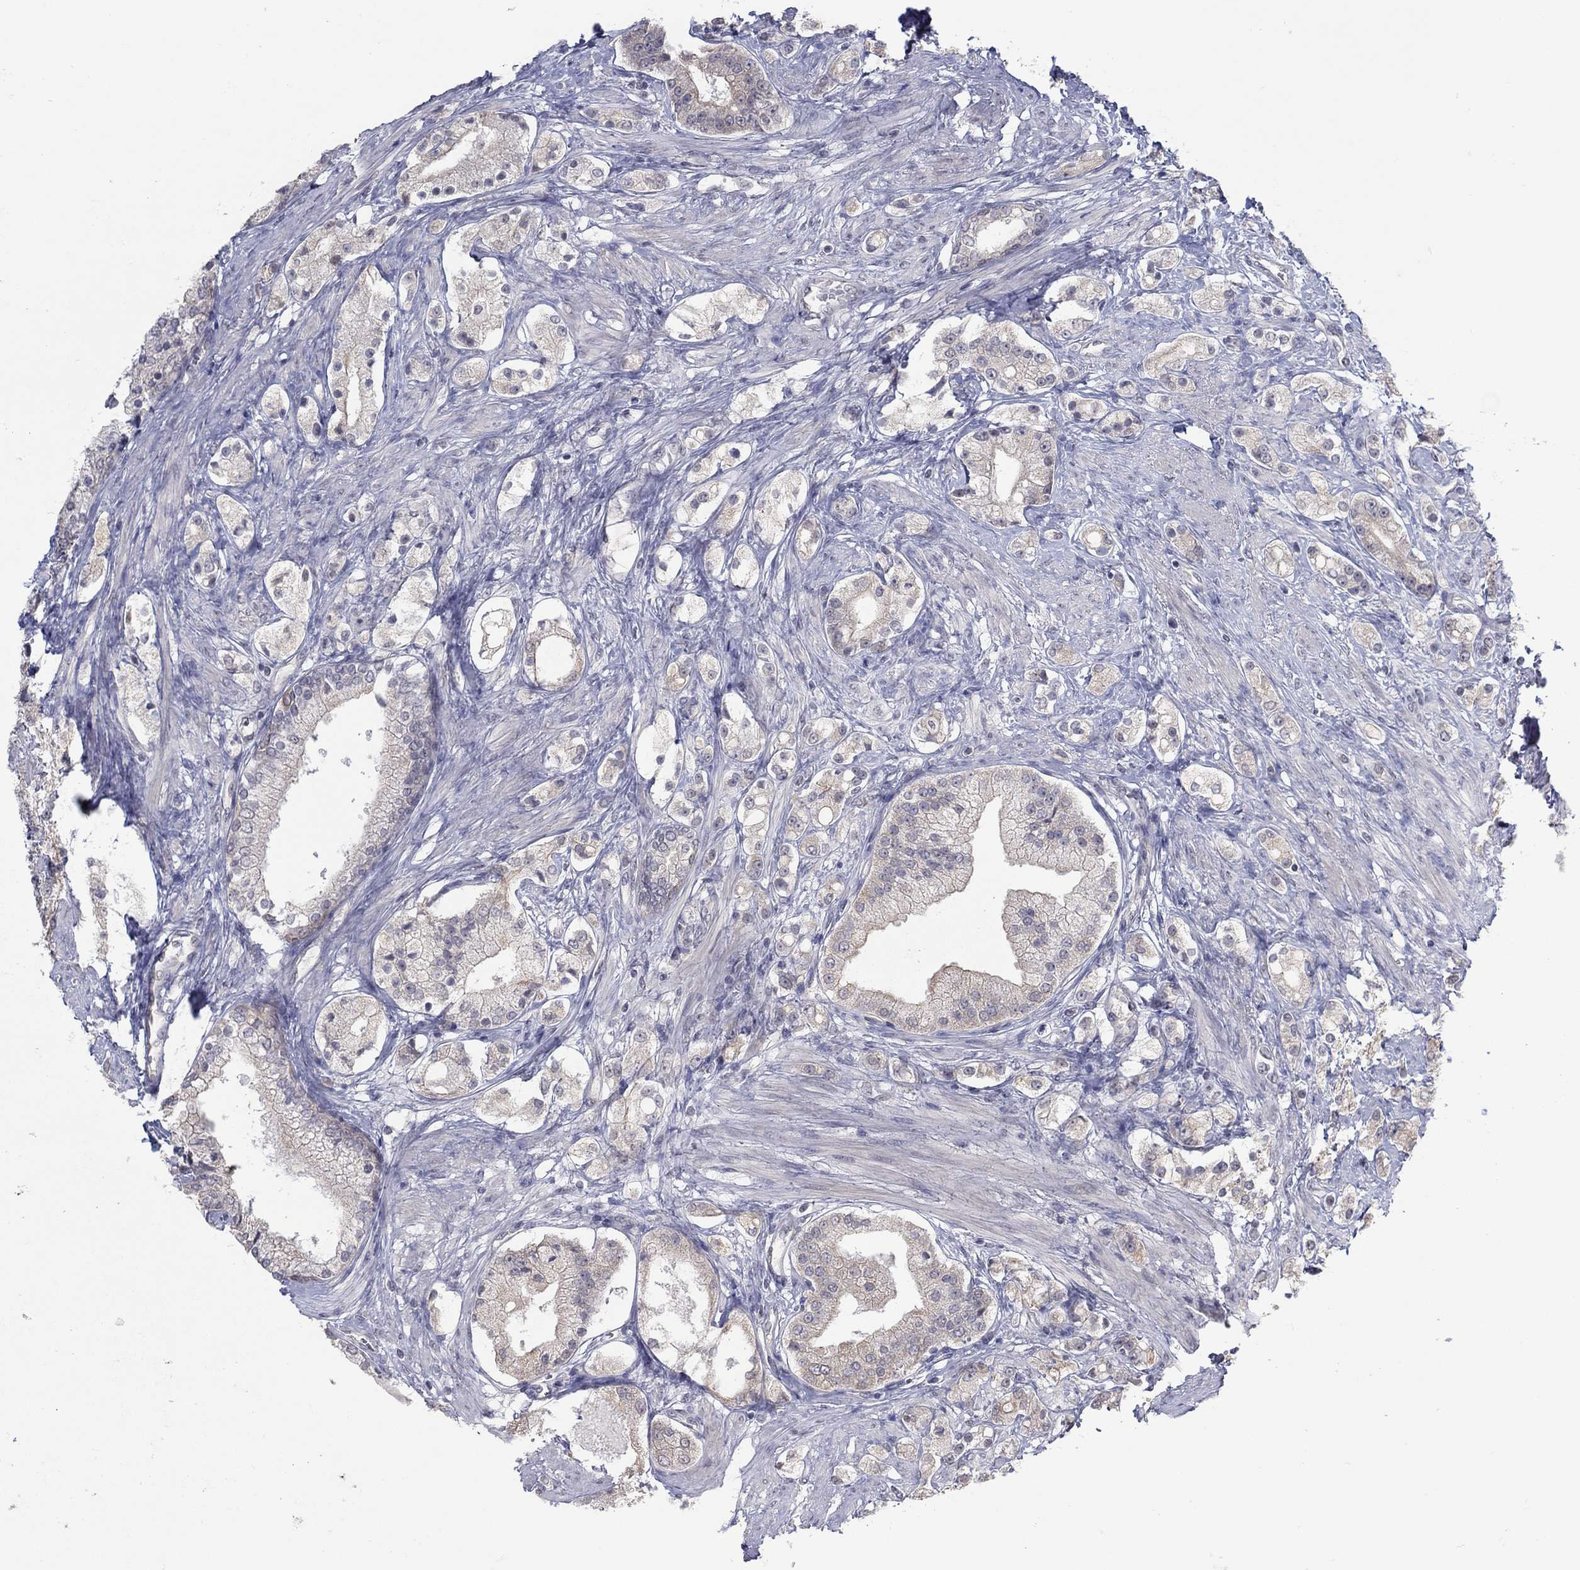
{"staining": {"intensity": "weak", "quantity": "25%-75%", "location": "cytoplasmic/membranous"}, "tissue": "prostate cancer", "cell_type": "Tumor cells", "image_type": "cancer", "snomed": [{"axis": "morphology", "description": "Adenocarcinoma, NOS"}, {"axis": "topography", "description": "Prostate and seminal vesicle, NOS"}, {"axis": "topography", "description": "Prostate"}], "caption": "Tumor cells display weak cytoplasmic/membranous expression in approximately 25%-75% of cells in prostate cancer.", "gene": "SLC22A2", "patient": {"sex": "male", "age": 67}}